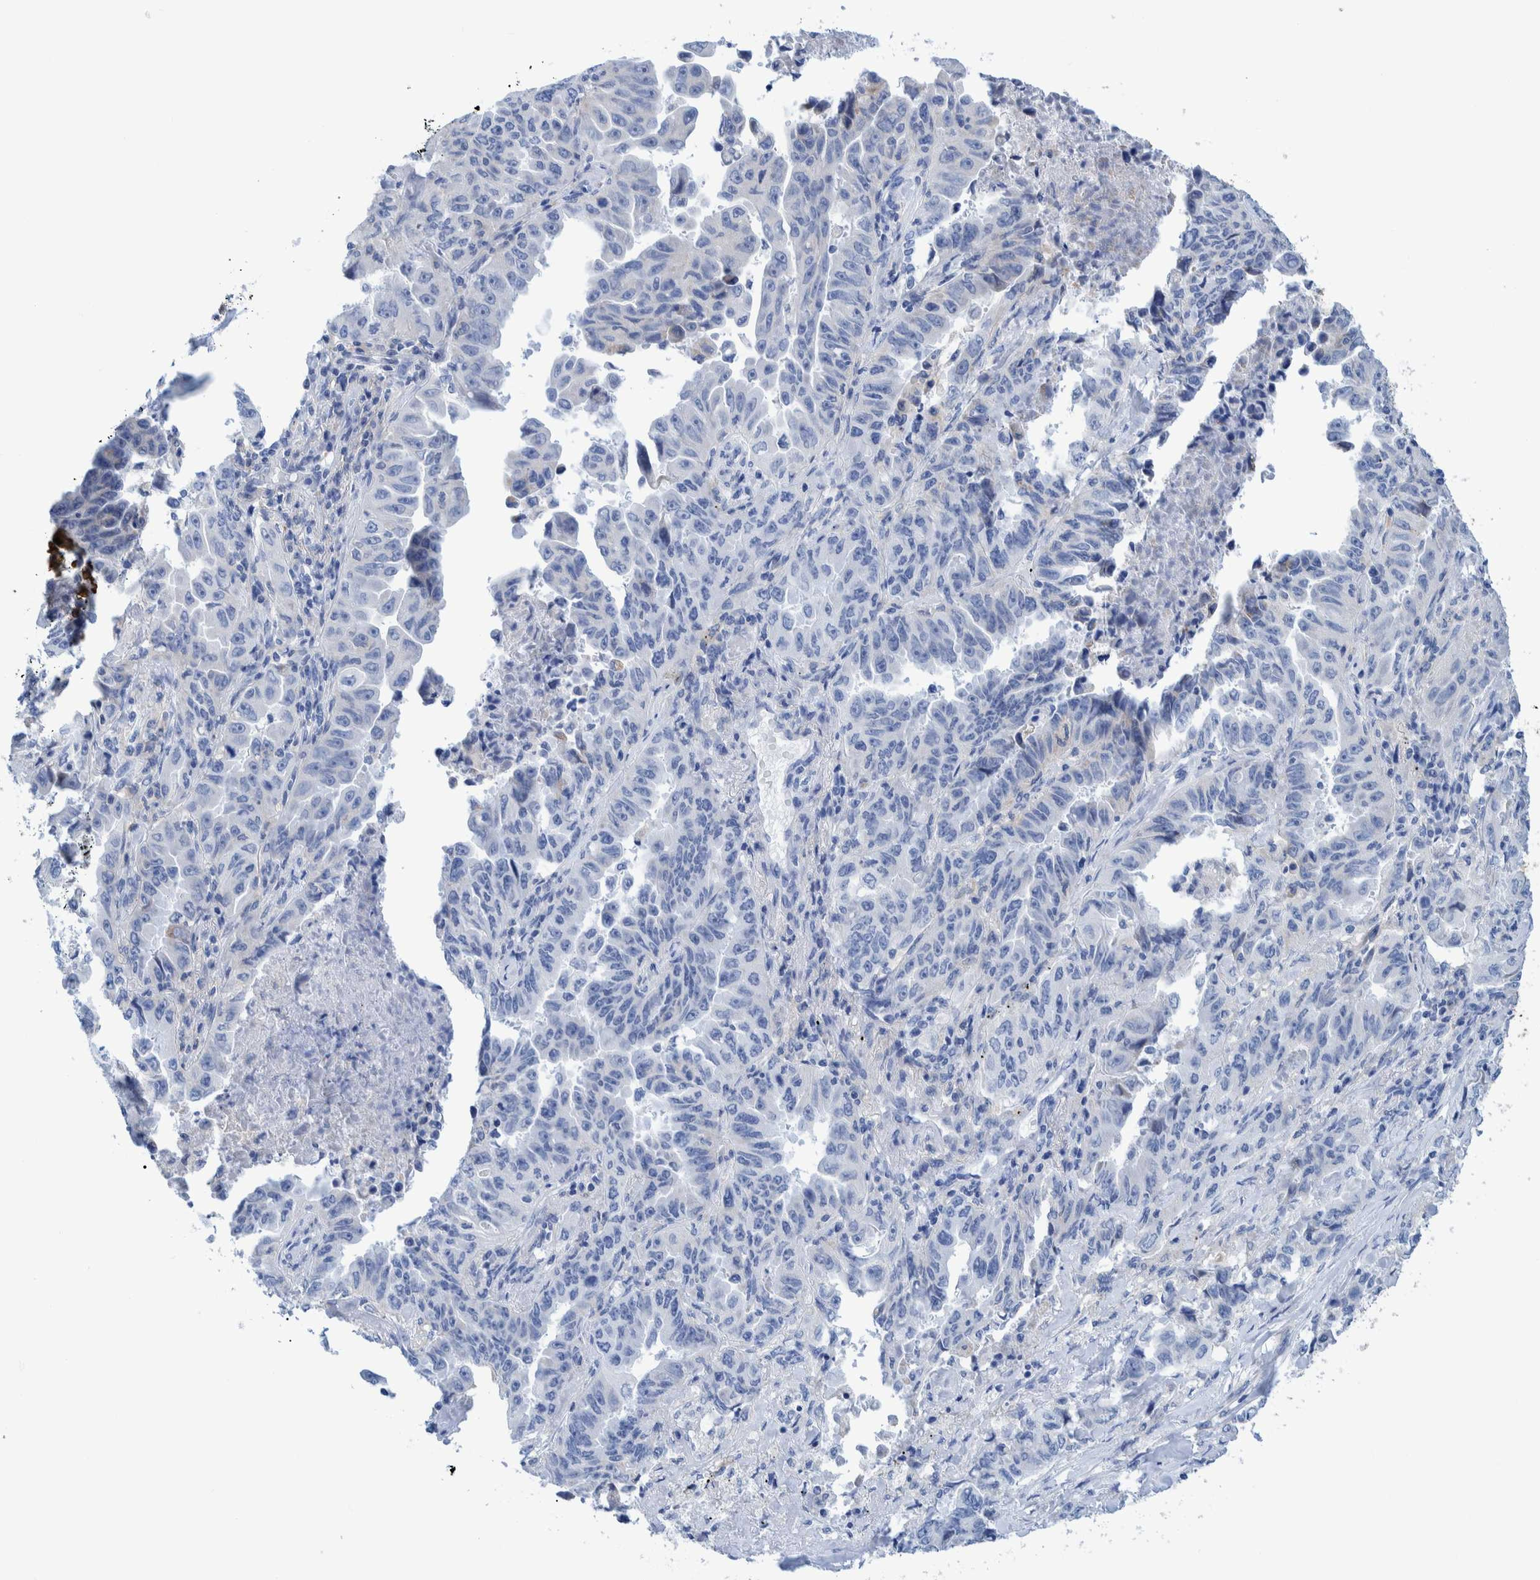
{"staining": {"intensity": "negative", "quantity": "none", "location": "none"}, "tissue": "lung cancer", "cell_type": "Tumor cells", "image_type": "cancer", "snomed": [{"axis": "morphology", "description": "Adenocarcinoma, NOS"}, {"axis": "topography", "description": "Lung"}], "caption": "The IHC photomicrograph has no significant positivity in tumor cells of lung adenocarcinoma tissue.", "gene": "KRT14", "patient": {"sex": "female", "age": 51}}